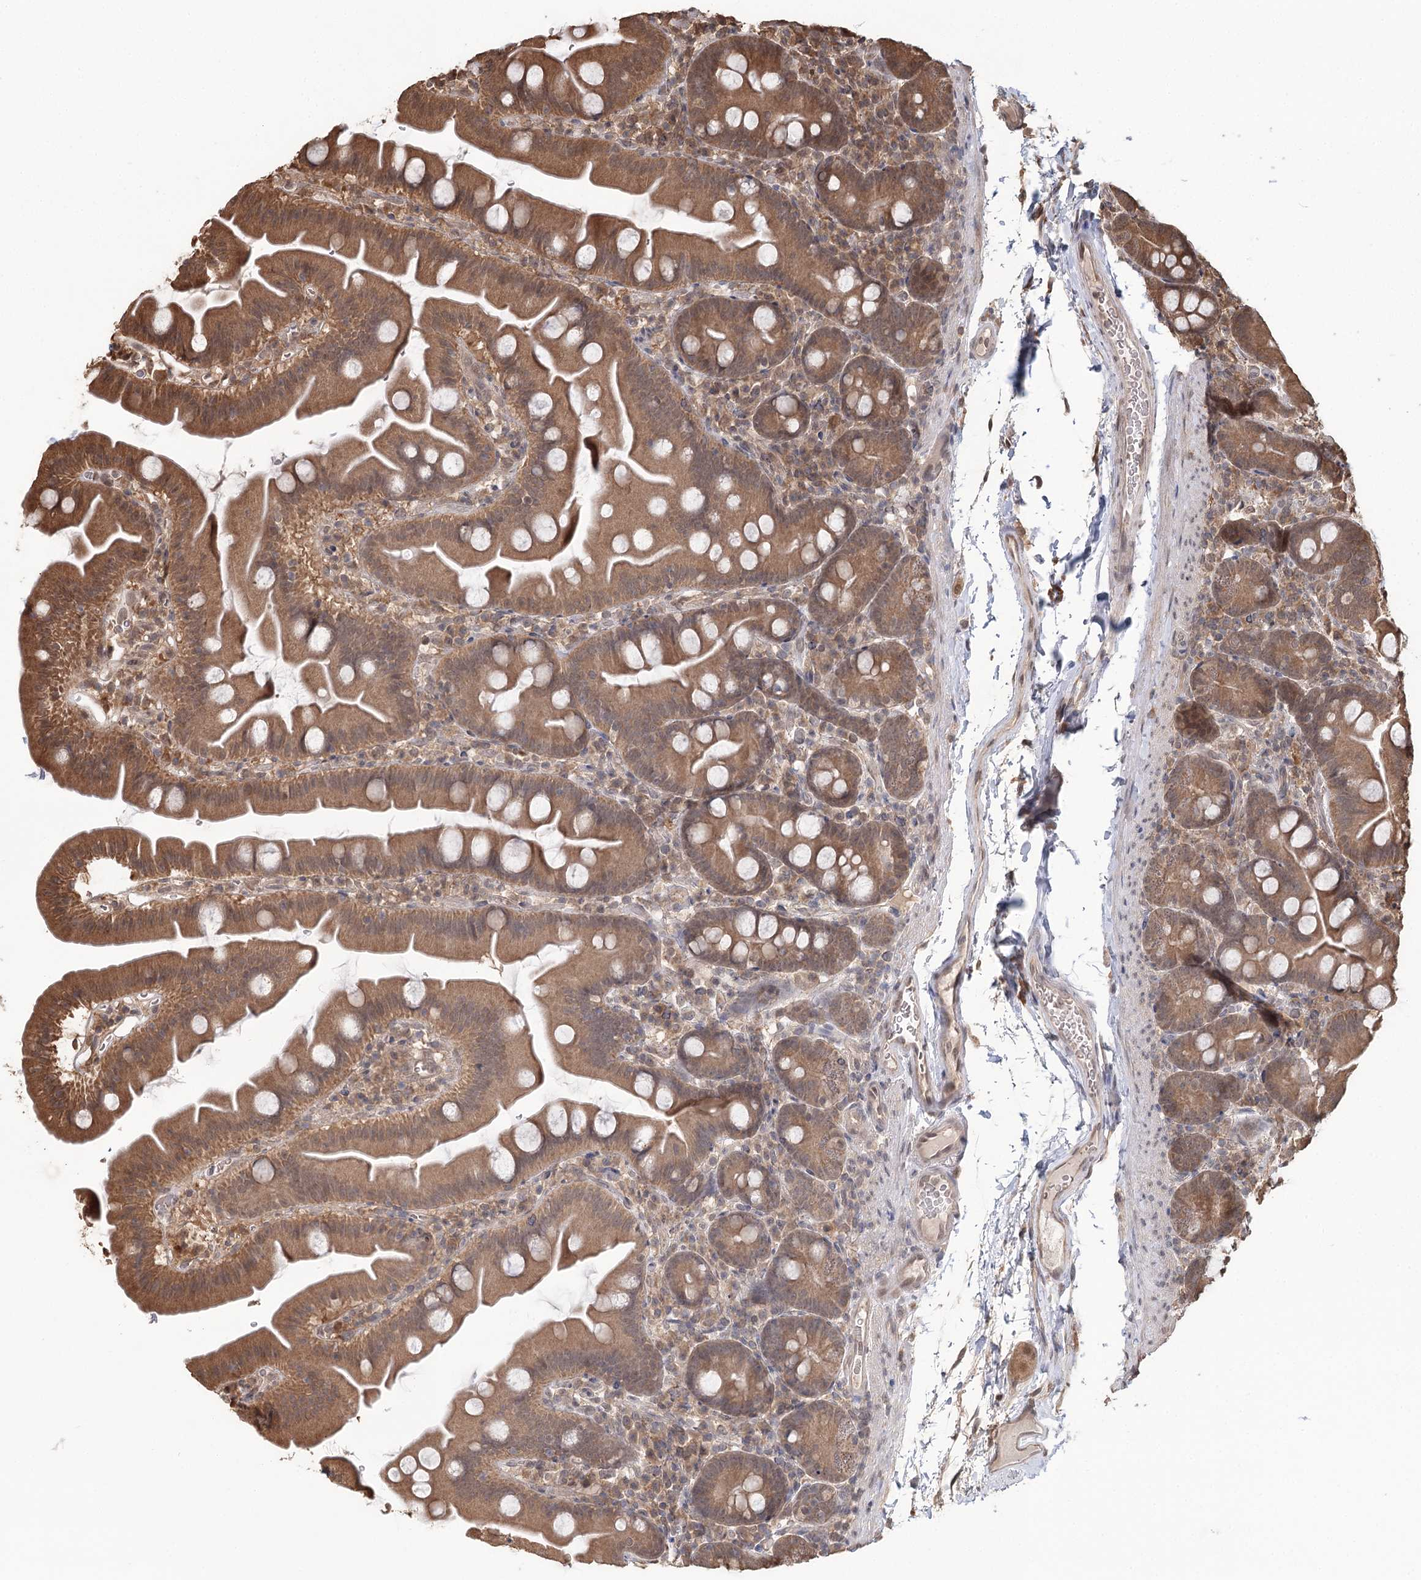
{"staining": {"intensity": "moderate", "quantity": ">75%", "location": "cytoplasmic/membranous"}, "tissue": "small intestine", "cell_type": "Glandular cells", "image_type": "normal", "snomed": [{"axis": "morphology", "description": "Normal tissue, NOS"}, {"axis": "topography", "description": "Small intestine"}], "caption": "Glandular cells exhibit moderate cytoplasmic/membranous positivity in about >75% of cells in benign small intestine.", "gene": "N6AMT1", "patient": {"sex": "female", "age": 68}}